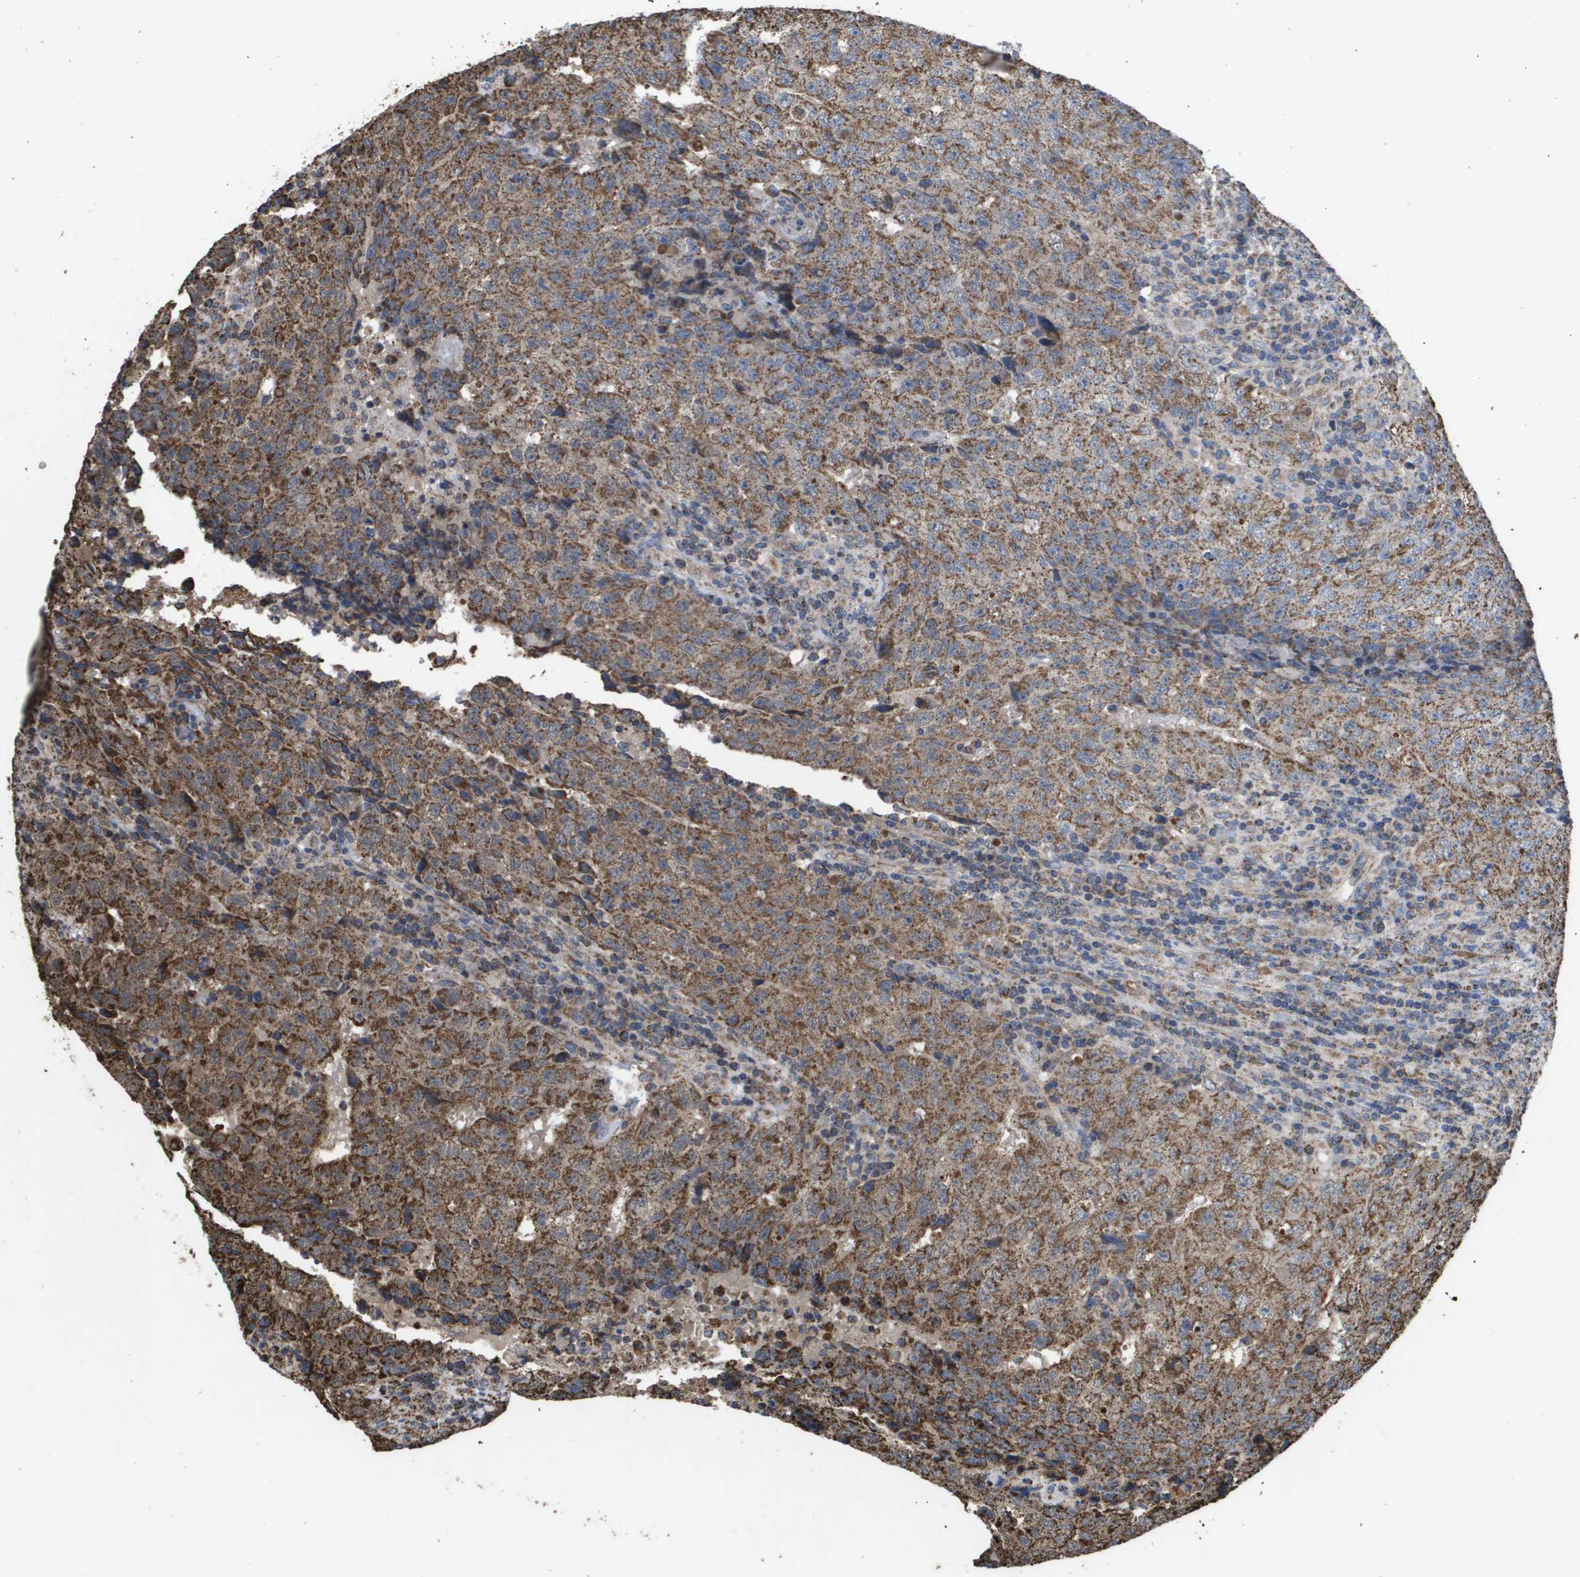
{"staining": {"intensity": "strong", "quantity": ">75%", "location": "cytoplasmic/membranous"}, "tissue": "testis cancer", "cell_type": "Tumor cells", "image_type": "cancer", "snomed": [{"axis": "morphology", "description": "Necrosis, NOS"}, {"axis": "morphology", "description": "Carcinoma, Embryonal, NOS"}, {"axis": "topography", "description": "Testis"}], "caption": "Strong cytoplasmic/membranous positivity is seen in about >75% of tumor cells in embryonal carcinoma (testis).", "gene": "HSPE1", "patient": {"sex": "male", "age": 19}}